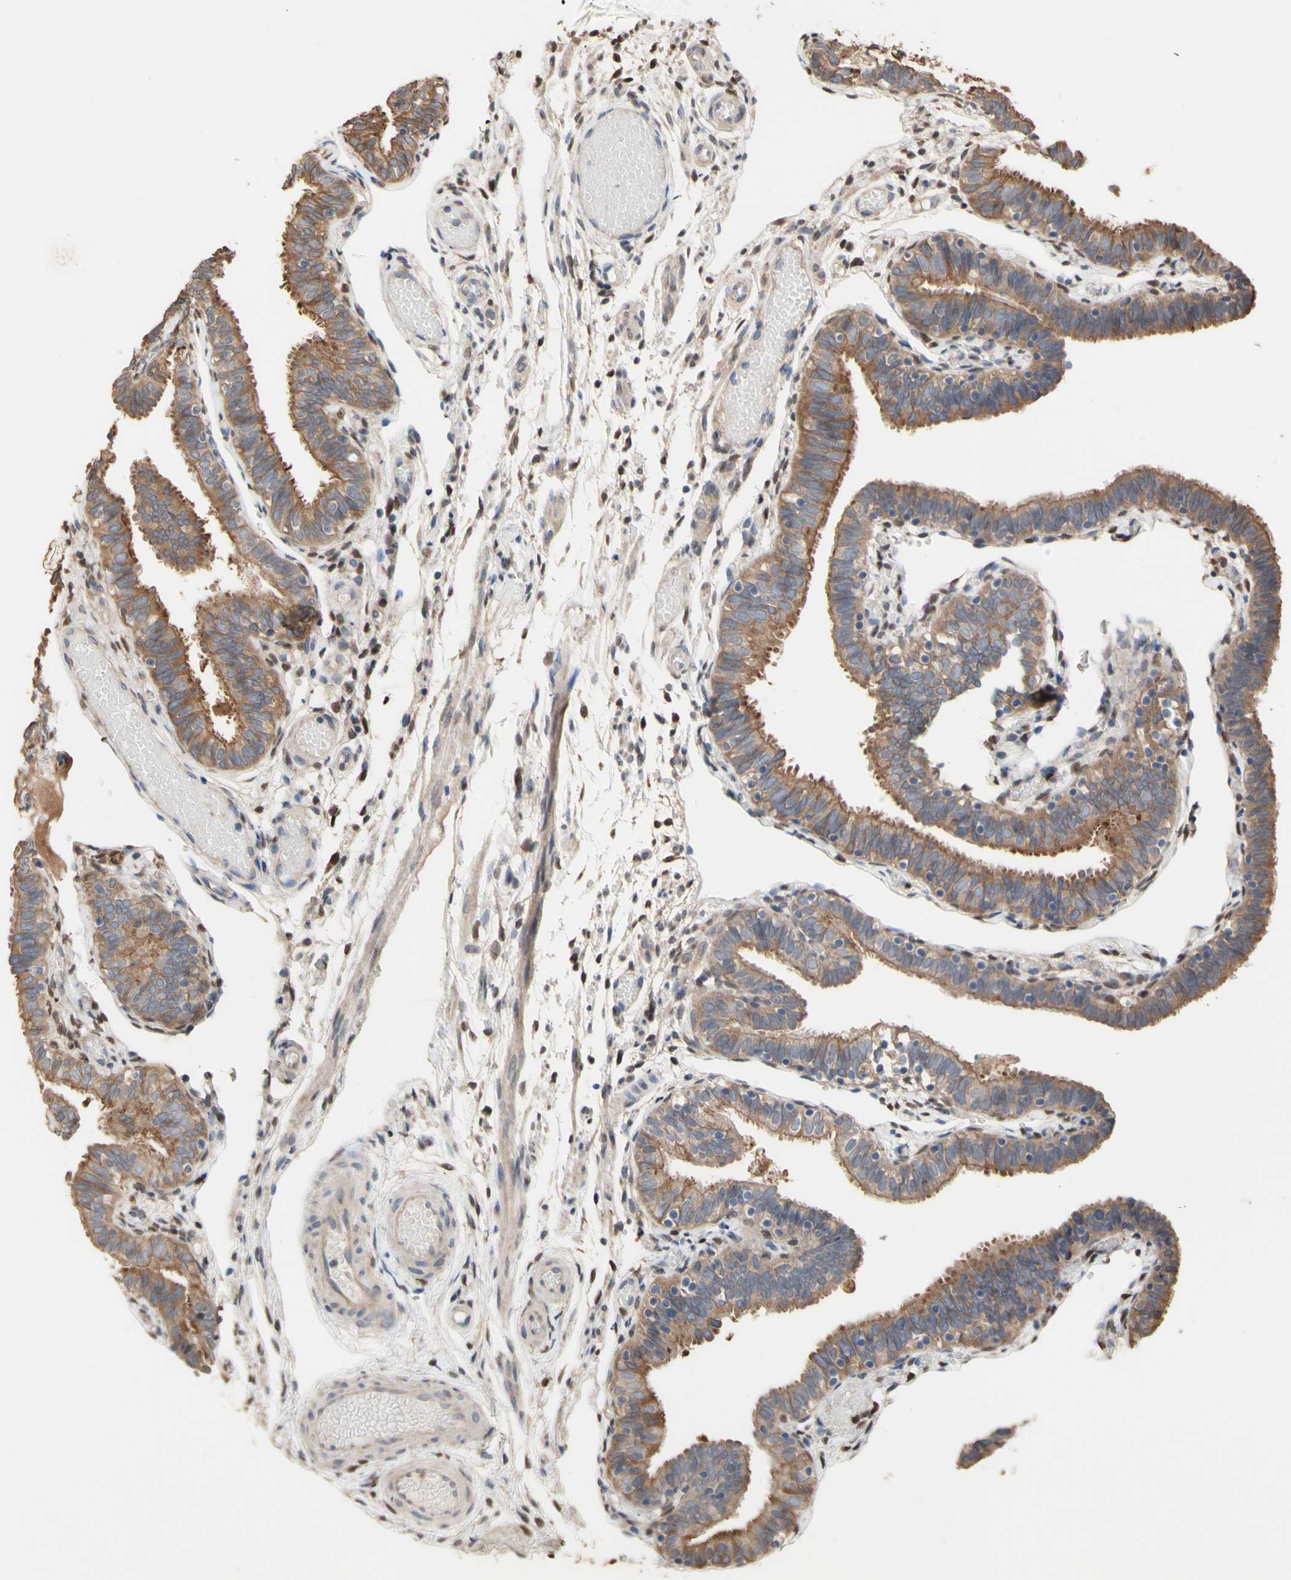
{"staining": {"intensity": "moderate", "quantity": ">75%", "location": "cytoplasmic/membranous"}, "tissue": "fallopian tube", "cell_type": "Glandular cells", "image_type": "normal", "snomed": [{"axis": "morphology", "description": "Normal tissue, NOS"}, {"axis": "topography", "description": "Fallopian tube"}], "caption": "Immunohistochemistry (IHC) image of normal fallopian tube: fallopian tube stained using IHC reveals medium levels of moderate protein expression localized specifically in the cytoplasmic/membranous of glandular cells, appearing as a cytoplasmic/membranous brown color.", "gene": "NECTIN3", "patient": {"sex": "female", "age": 46}}